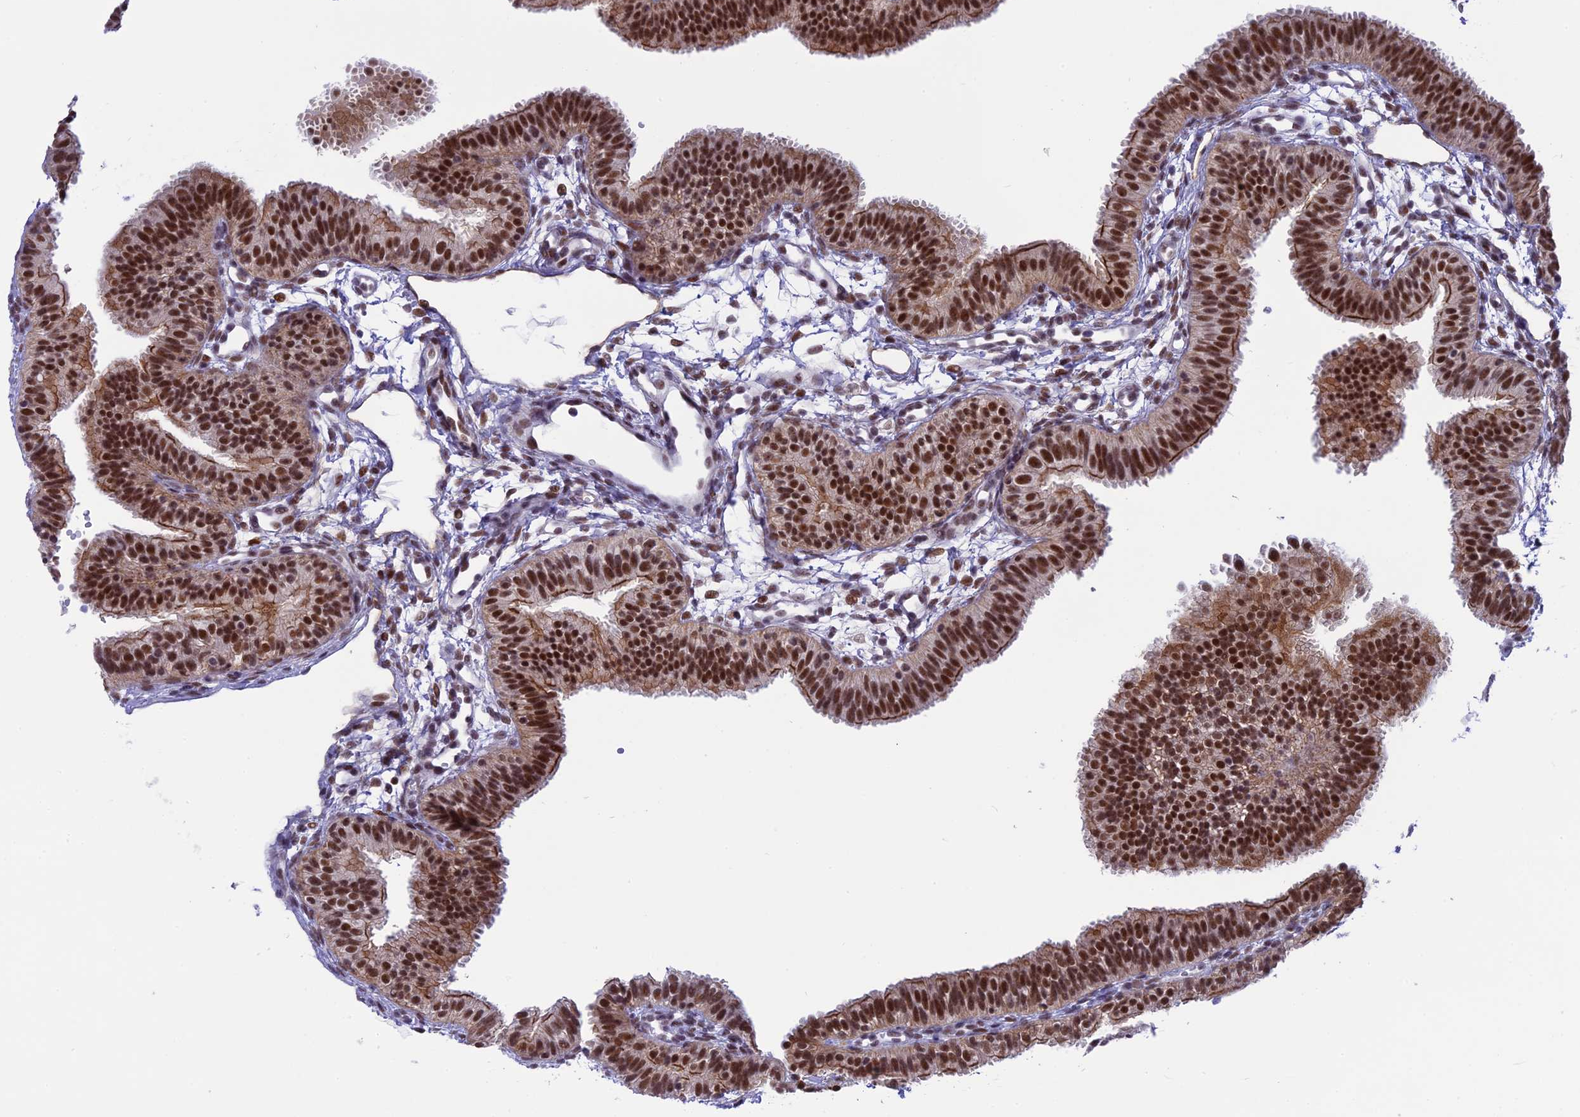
{"staining": {"intensity": "strong", "quantity": ">75%", "location": "cytoplasmic/membranous,nuclear"}, "tissue": "fallopian tube", "cell_type": "Glandular cells", "image_type": "normal", "snomed": [{"axis": "morphology", "description": "Normal tissue, NOS"}, {"axis": "topography", "description": "Fallopian tube"}], "caption": "Brown immunohistochemical staining in benign fallopian tube demonstrates strong cytoplasmic/membranous,nuclear positivity in approximately >75% of glandular cells.", "gene": "TCEA1", "patient": {"sex": "female", "age": 35}}